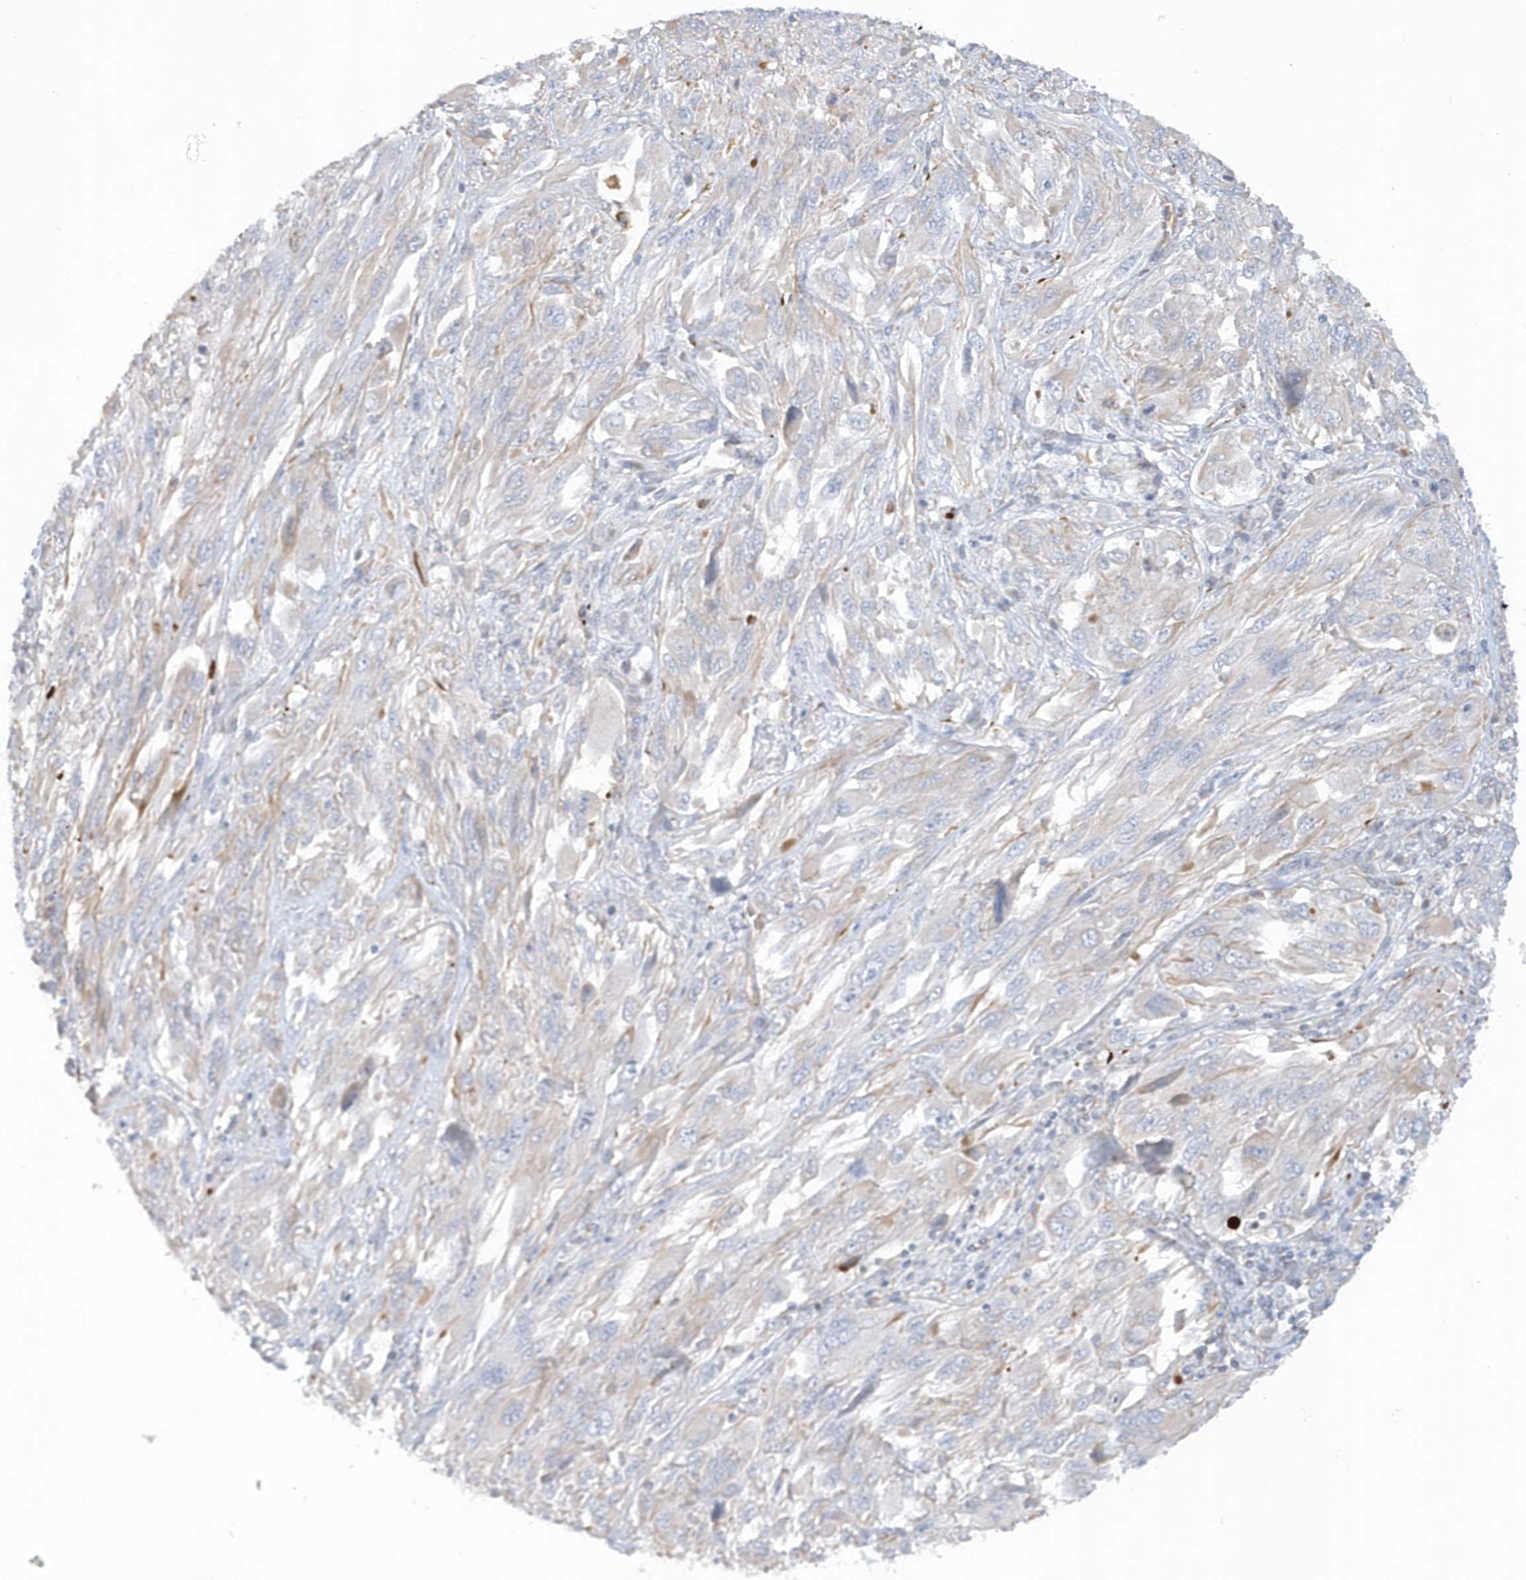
{"staining": {"intensity": "weak", "quantity": "<25%", "location": "cytoplasmic/membranous"}, "tissue": "melanoma", "cell_type": "Tumor cells", "image_type": "cancer", "snomed": [{"axis": "morphology", "description": "Malignant melanoma, NOS"}, {"axis": "topography", "description": "Skin"}], "caption": "Malignant melanoma was stained to show a protein in brown. There is no significant staining in tumor cells.", "gene": "RAB17", "patient": {"sex": "female", "age": 91}}